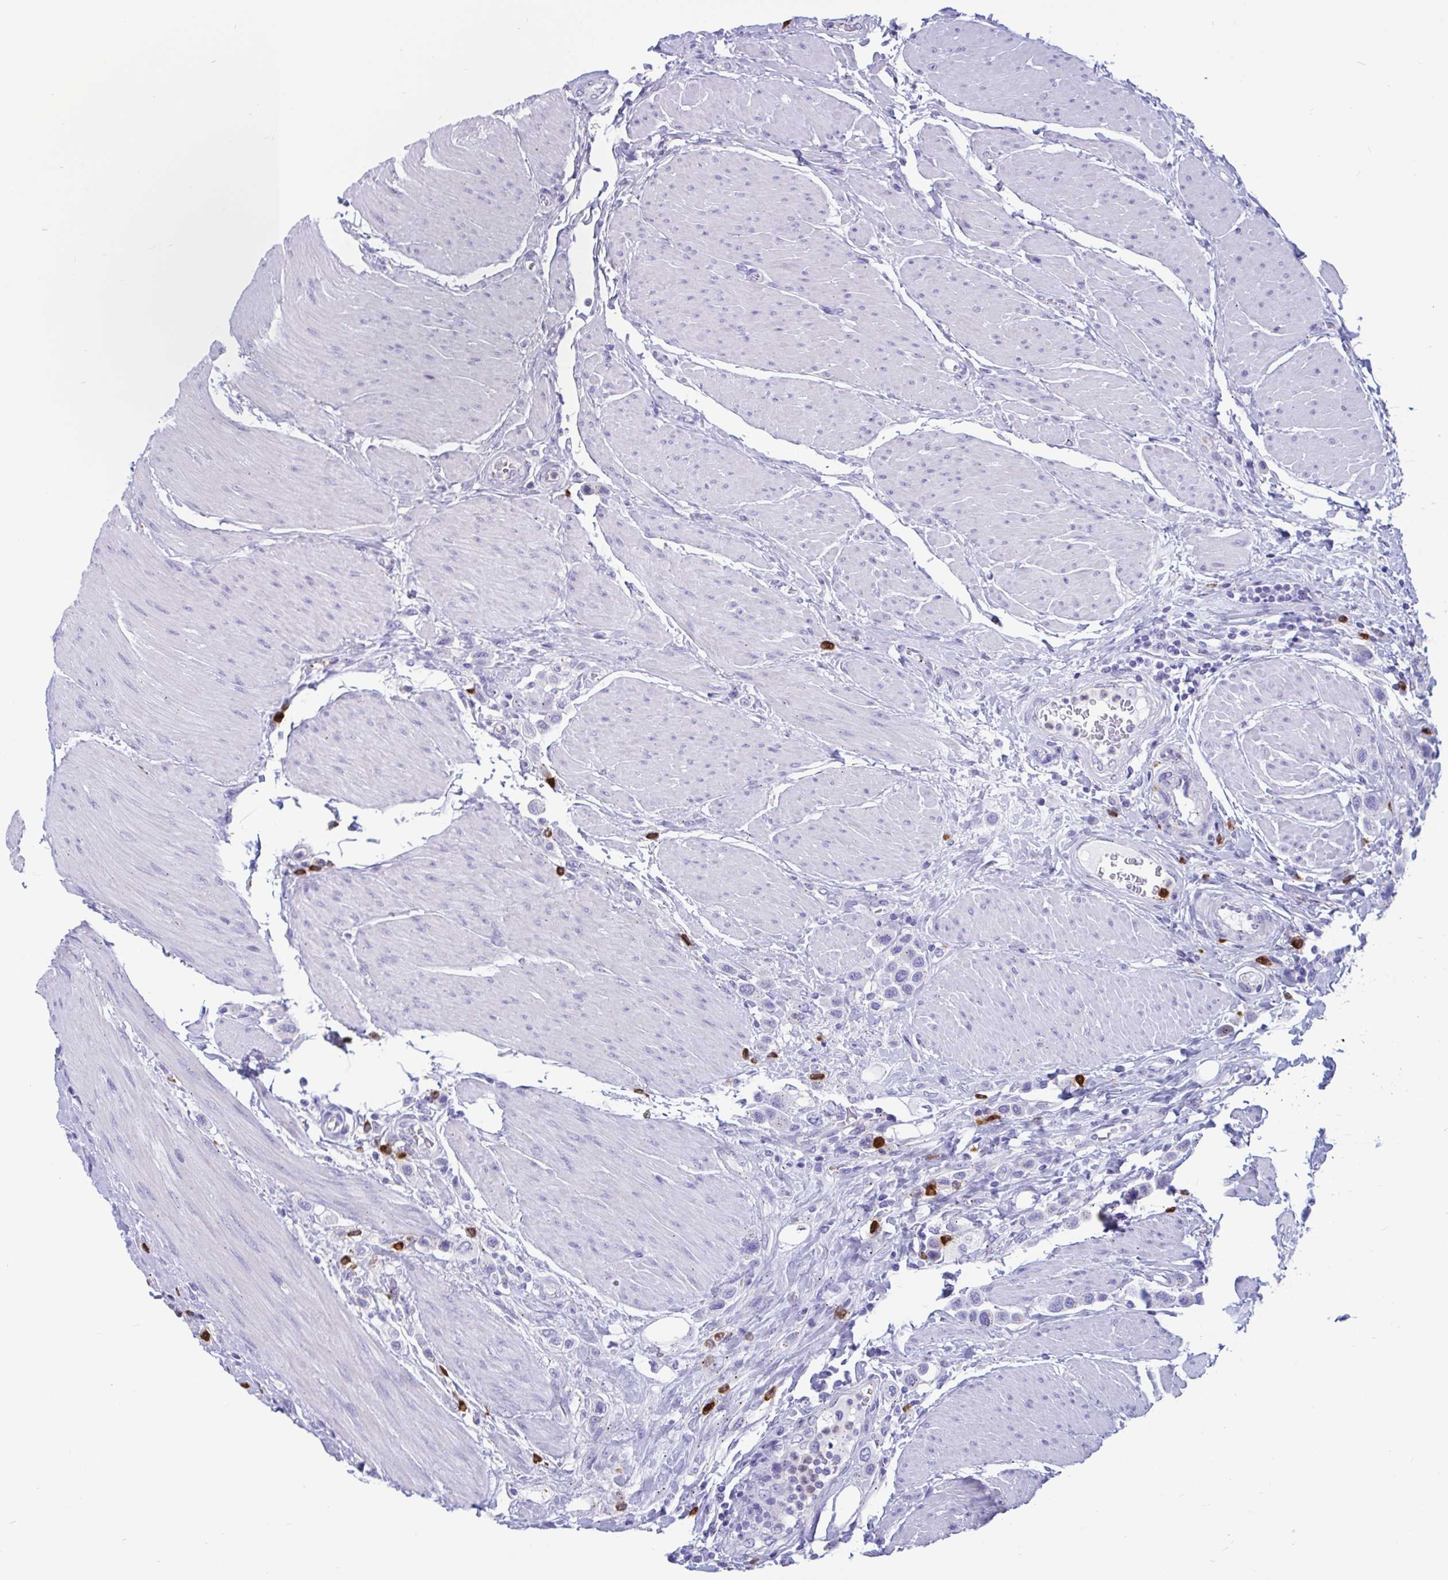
{"staining": {"intensity": "negative", "quantity": "none", "location": "none"}, "tissue": "urothelial cancer", "cell_type": "Tumor cells", "image_type": "cancer", "snomed": [{"axis": "morphology", "description": "Urothelial carcinoma, High grade"}, {"axis": "topography", "description": "Urinary bladder"}], "caption": "Immunohistochemical staining of human high-grade urothelial carcinoma exhibits no significant expression in tumor cells. Nuclei are stained in blue.", "gene": "RNASE3", "patient": {"sex": "male", "age": 50}}